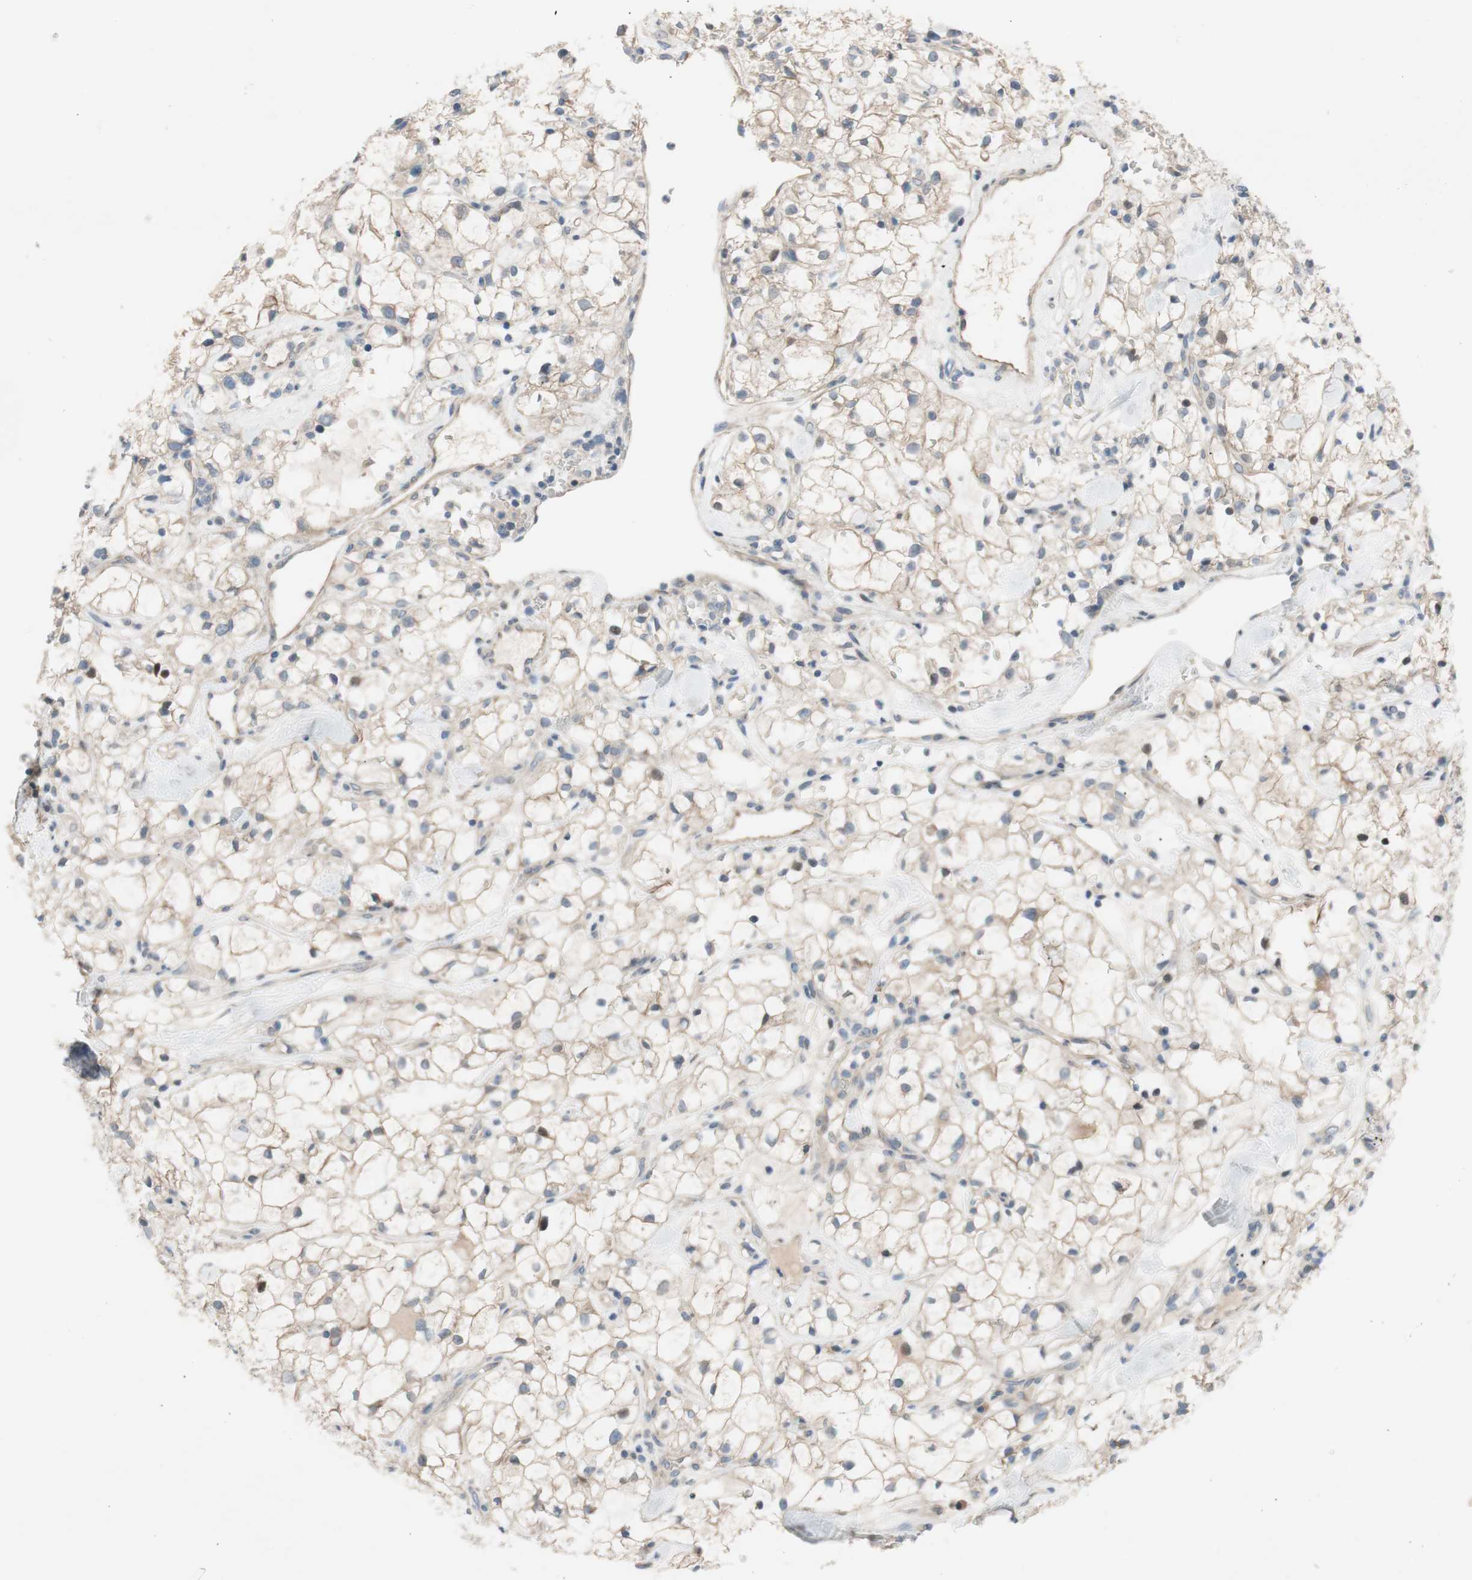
{"staining": {"intensity": "negative", "quantity": "none", "location": "none"}, "tissue": "renal cancer", "cell_type": "Tumor cells", "image_type": "cancer", "snomed": [{"axis": "morphology", "description": "Adenocarcinoma, NOS"}, {"axis": "topography", "description": "Kidney"}], "caption": "Micrograph shows no significant protein positivity in tumor cells of renal adenocarcinoma. (DAB (3,3'-diaminobenzidine) immunohistochemistry with hematoxylin counter stain).", "gene": "TACR3", "patient": {"sex": "female", "age": 60}}